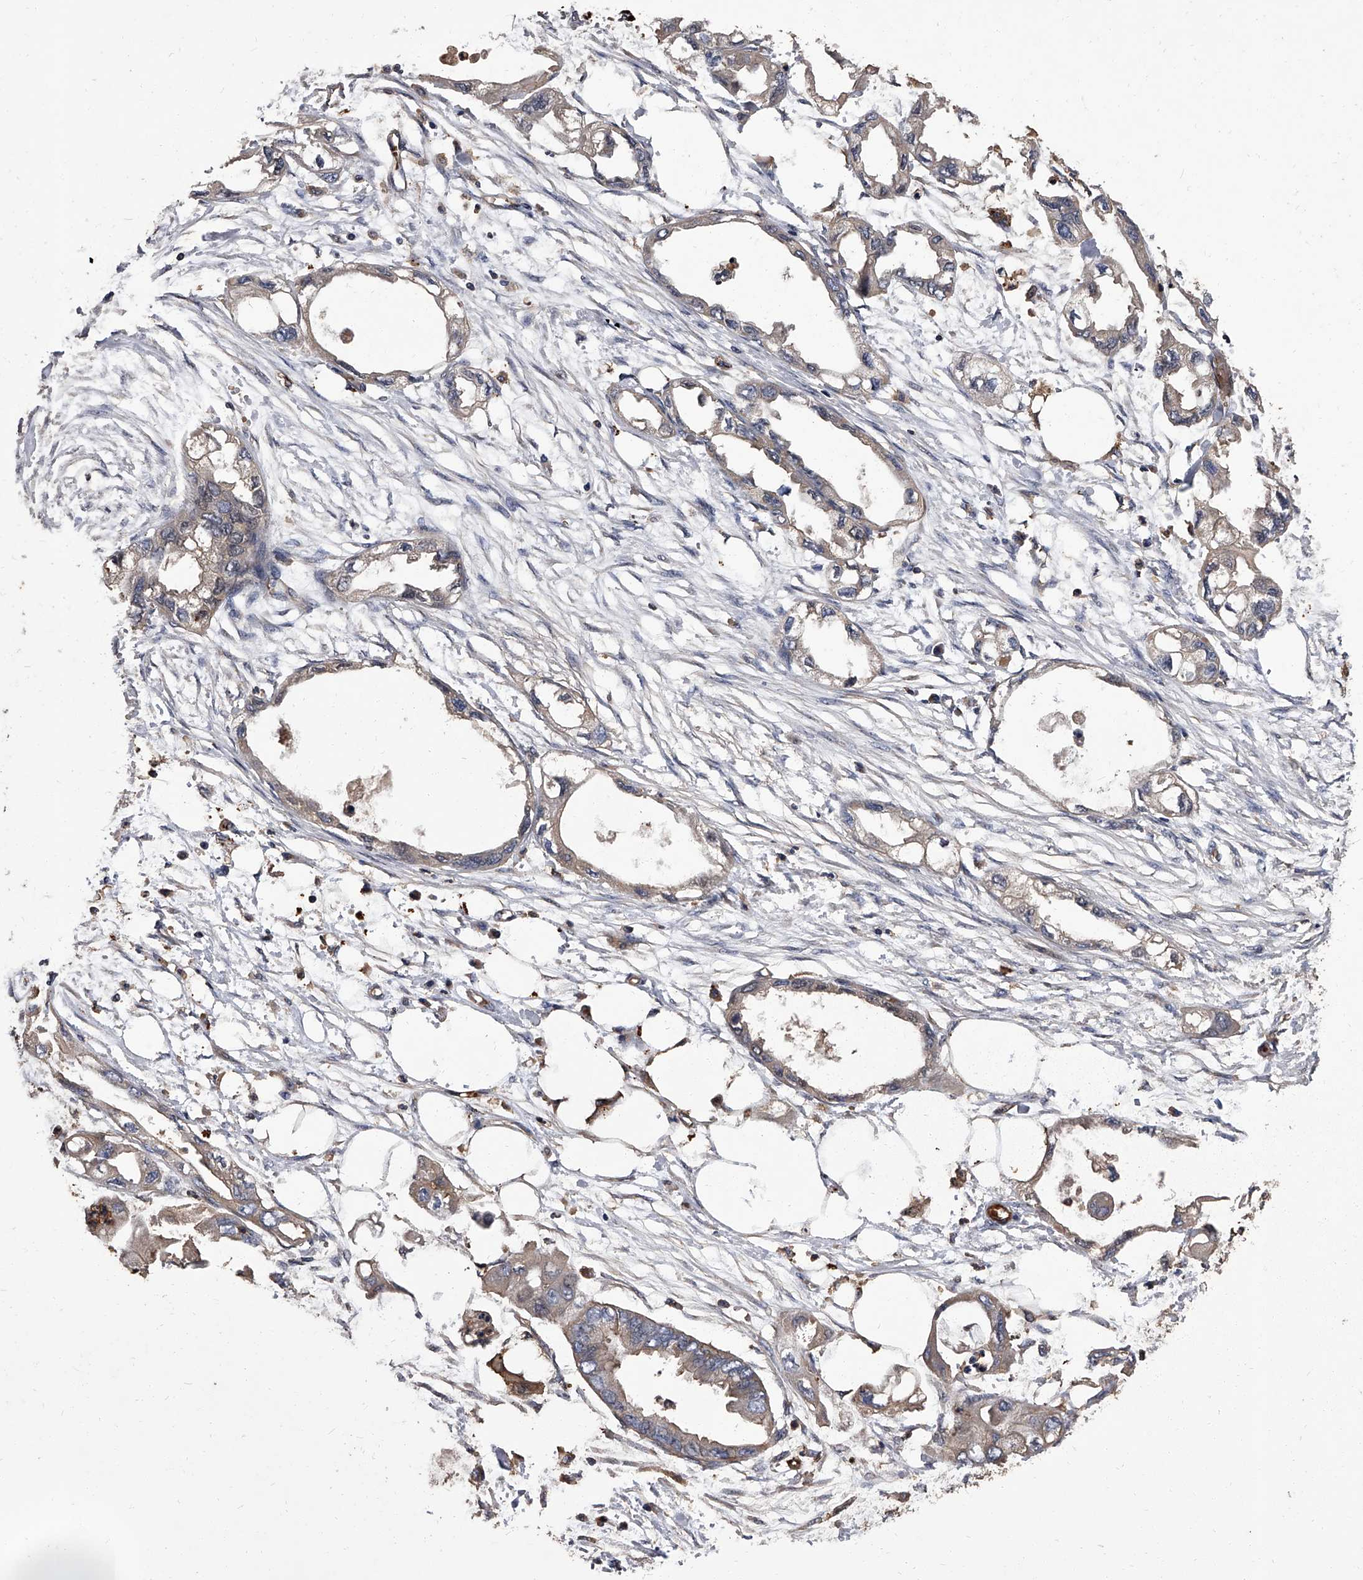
{"staining": {"intensity": "weak", "quantity": "<25%", "location": "cytoplasmic/membranous"}, "tissue": "endometrial cancer", "cell_type": "Tumor cells", "image_type": "cancer", "snomed": [{"axis": "morphology", "description": "Adenocarcinoma, NOS"}, {"axis": "morphology", "description": "Adenocarcinoma, metastatic, NOS"}, {"axis": "topography", "description": "Adipose tissue"}, {"axis": "topography", "description": "Endometrium"}], "caption": "An immunohistochemistry (IHC) photomicrograph of endometrial cancer is shown. There is no staining in tumor cells of endometrial cancer.", "gene": "STK36", "patient": {"sex": "female", "age": 67}}